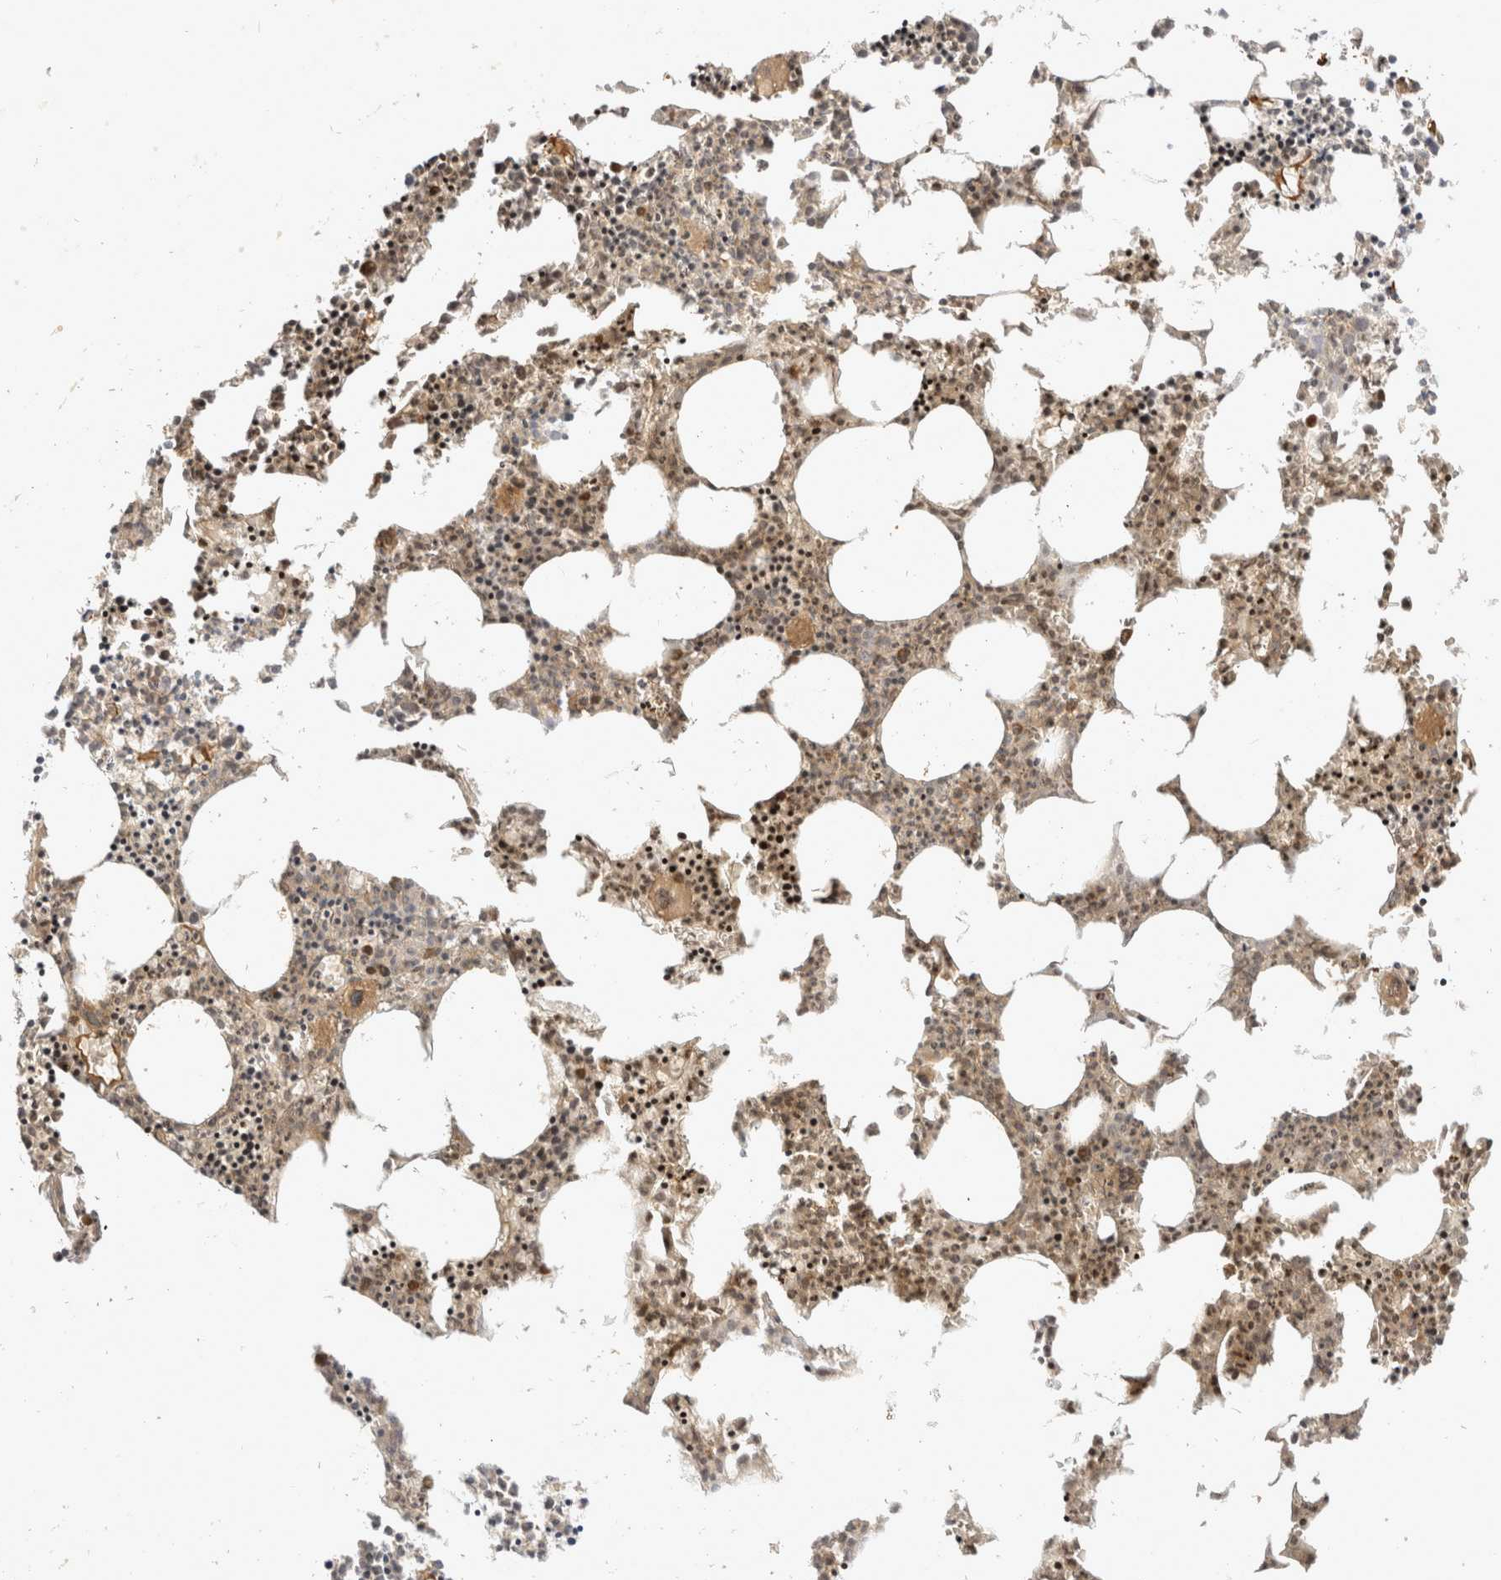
{"staining": {"intensity": "weak", "quantity": "25%-75%", "location": "cytoplasmic/membranous"}, "tissue": "bone marrow", "cell_type": "Hematopoietic cells", "image_type": "normal", "snomed": [{"axis": "morphology", "description": "Normal tissue, NOS"}, {"axis": "morphology", "description": "Inflammation, NOS"}, {"axis": "topography", "description": "Bone marrow"}], "caption": "A micrograph of human bone marrow stained for a protein shows weak cytoplasmic/membranous brown staining in hematopoietic cells.", "gene": "EIF4G3", "patient": {"sex": "female", "age": 62}}